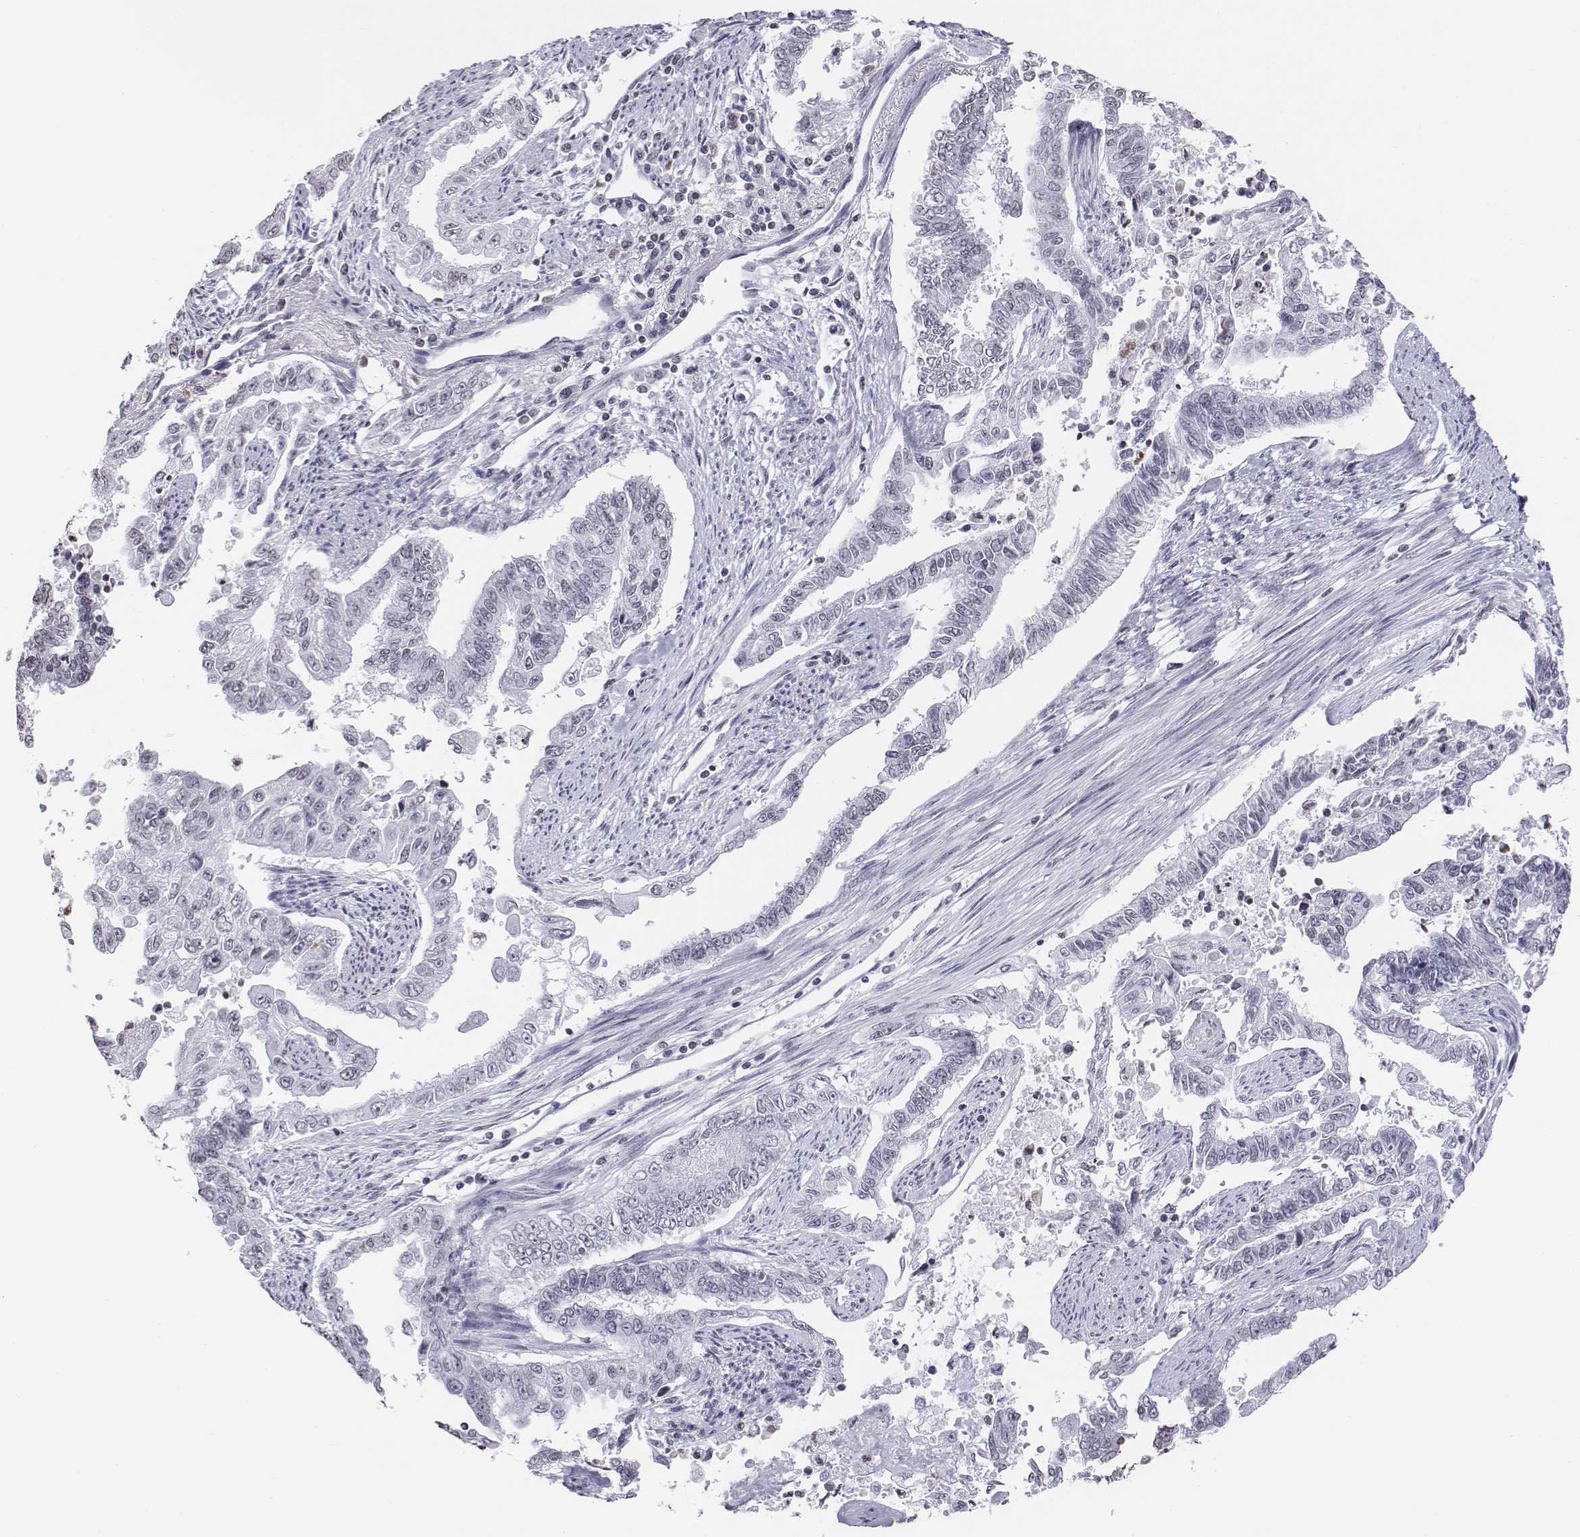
{"staining": {"intensity": "negative", "quantity": "none", "location": "none"}, "tissue": "endometrial cancer", "cell_type": "Tumor cells", "image_type": "cancer", "snomed": [{"axis": "morphology", "description": "Adenocarcinoma, NOS"}, {"axis": "topography", "description": "Uterus"}], "caption": "High magnification brightfield microscopy of endometrial cancer (adenocarcinoma) stained with DAB (3,3'-diaminobenzidine) (brown) and counterstained with hematoxylin (blue): tumor cells show no significant expression.", "gene": "BARHL1", "patient": {"sex": "female", "age": 59}}